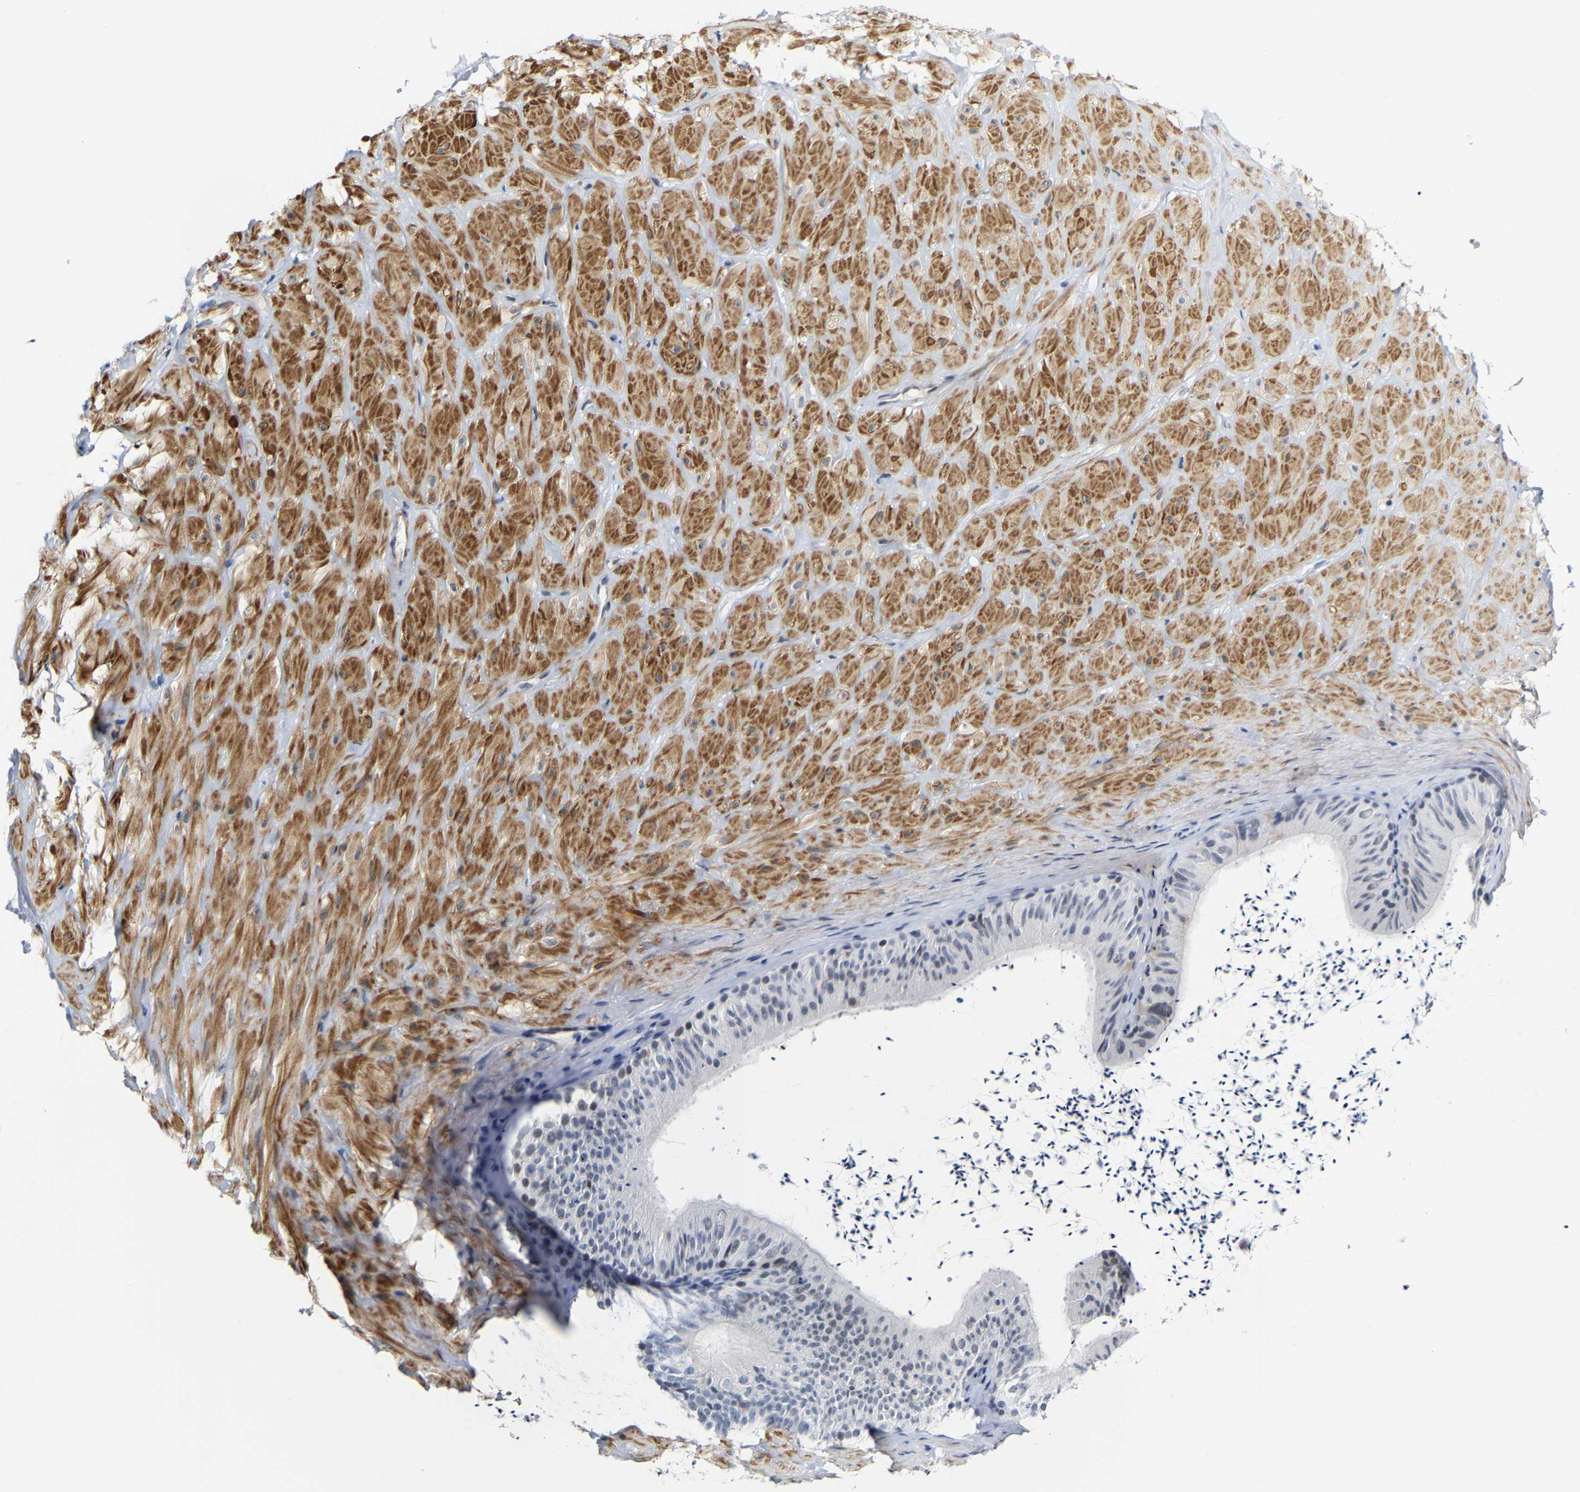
{"staining": {"intensity": "negative", "quantity": "none", "location": "none"}, "tissue": "adipose tissue", "cell_type": "Adipocytes", "image_type": "normal", "snomed": [{"axis": "morphology", "description": "Normal tissue, NOS"}, {"axis": "topography", "description": "Adipose tissue"}, {"axis": "topography", "description": "Vascular tissue"}, {"axis": "topography", "description": "Peripheral nerve tissue"}], "caption": "This is an immunohistochemistry (IHC) photomicrograph of normal adipose tissue. There is no expression in adipocytes.", "gene": "FAM180A", "patient": {"sex": "male", "age": 25}}